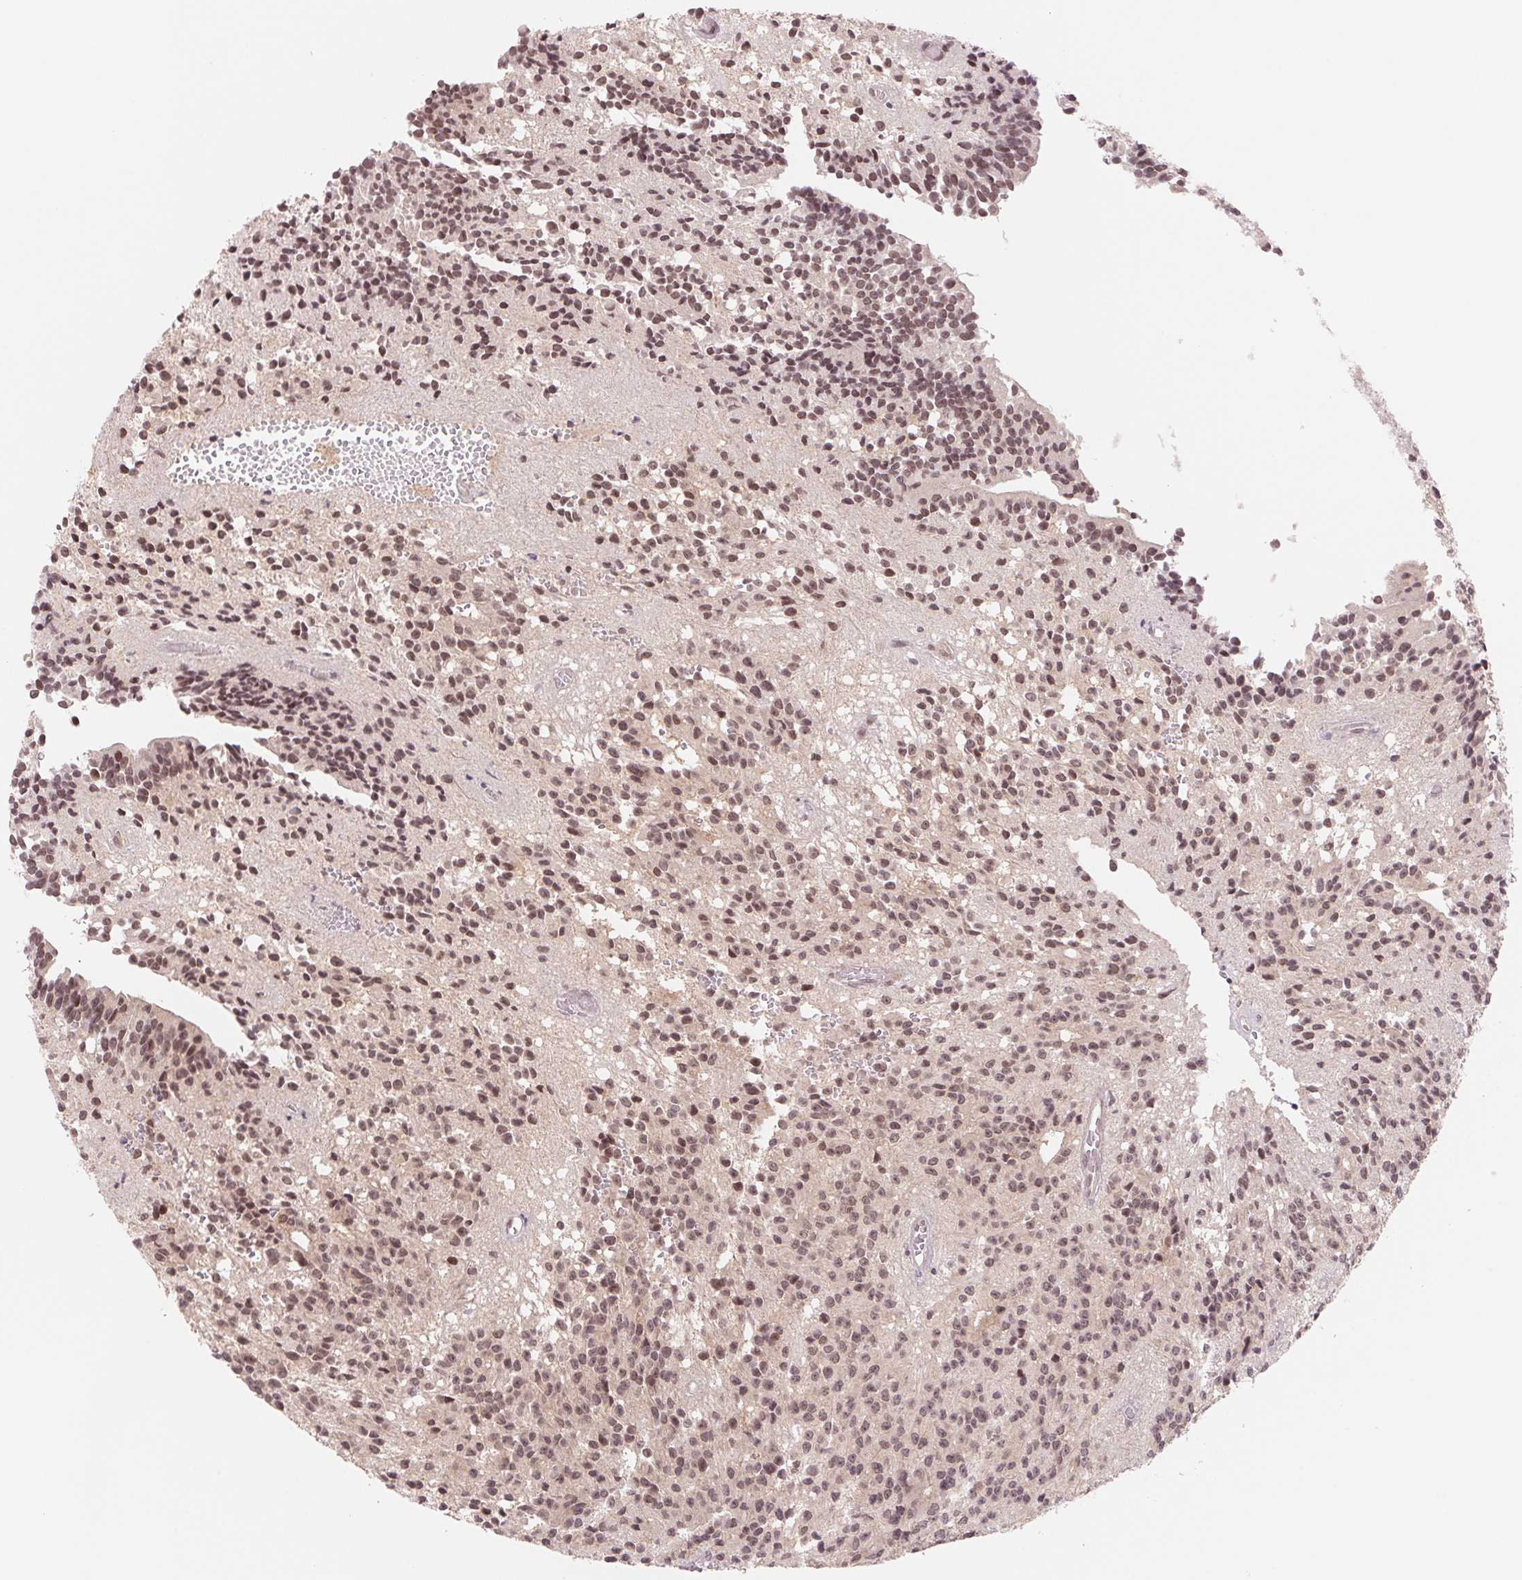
{"staining": {"intensity": "moderate", "quantity": ">75%", "location": "nuclear"}, "tissue": "glioma", "cell_type": "Tumor cells", "image_type": "cancer", "snomed": [{"axis": "morphology", "description": "Glioma, malignant, Low grade"}, {"axis": "topography", "description": "Brain"}], "caption": "Moderate nuclear protein expression is identified in about >75% of tumor cells in malignant low-grade glioma.", "gene": "DNAJB6", "patient": {"sex": "male", "age": 31}}